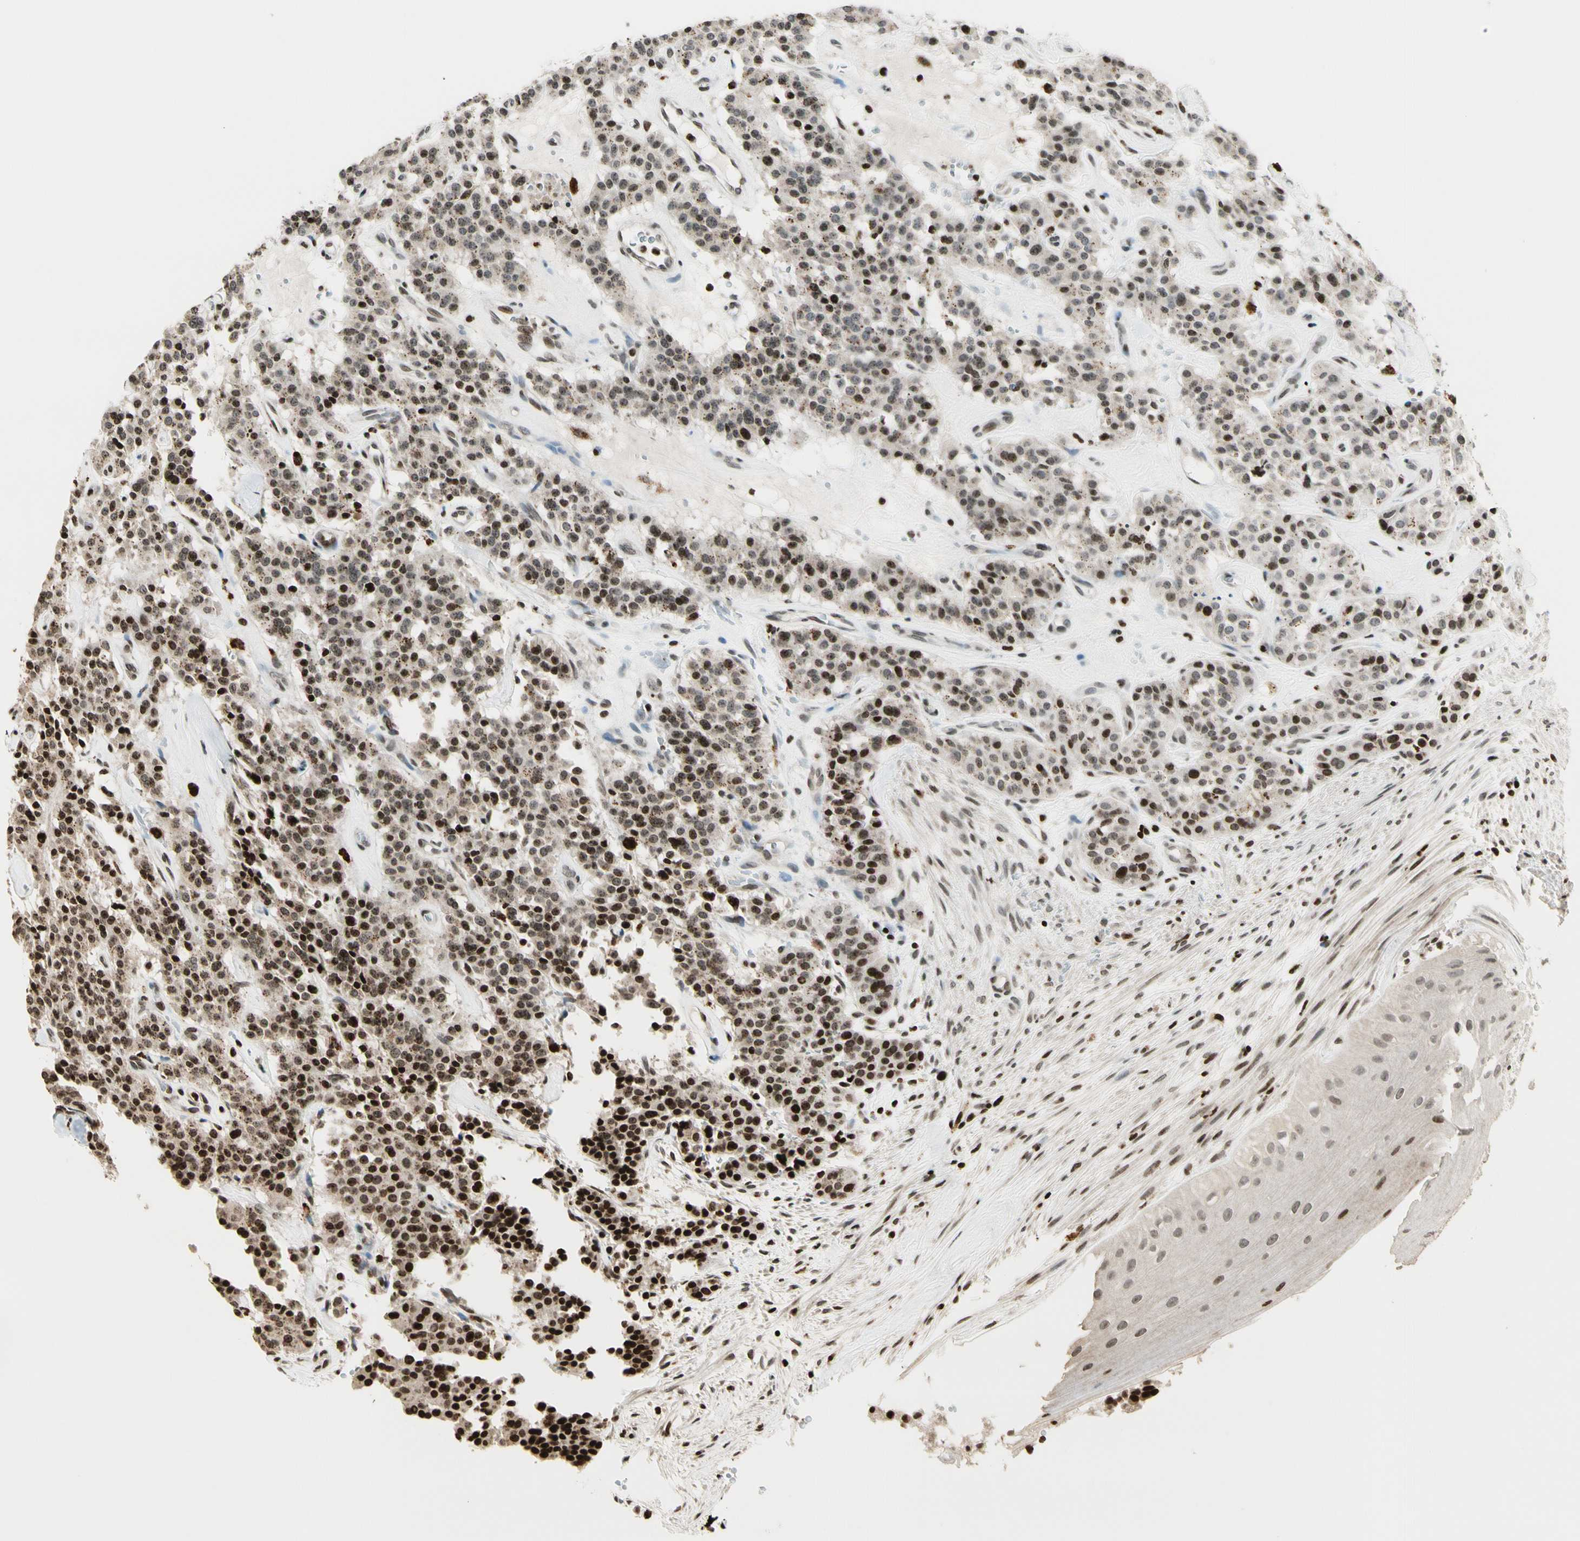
{"staining": {"intensity": "strong", "quantity": ">75%", "location": "nuclear"}, "tissue": "carcinoid", "cell_type": "Tumor cells", "image_type": "cancer", "snomed": [{"axis": "morphology", "description": "Carcinoid, malignant, NOS"}, {"axis": "topography", "description": "Lung"}], "caption": "Human carcinoid stained for a protein (brown) demonstrates strong nuclear positive staining in approximately >75% of tumor cells.", "gene": "TSHZ3", "patient": {"sex": "male", "age": 30}}